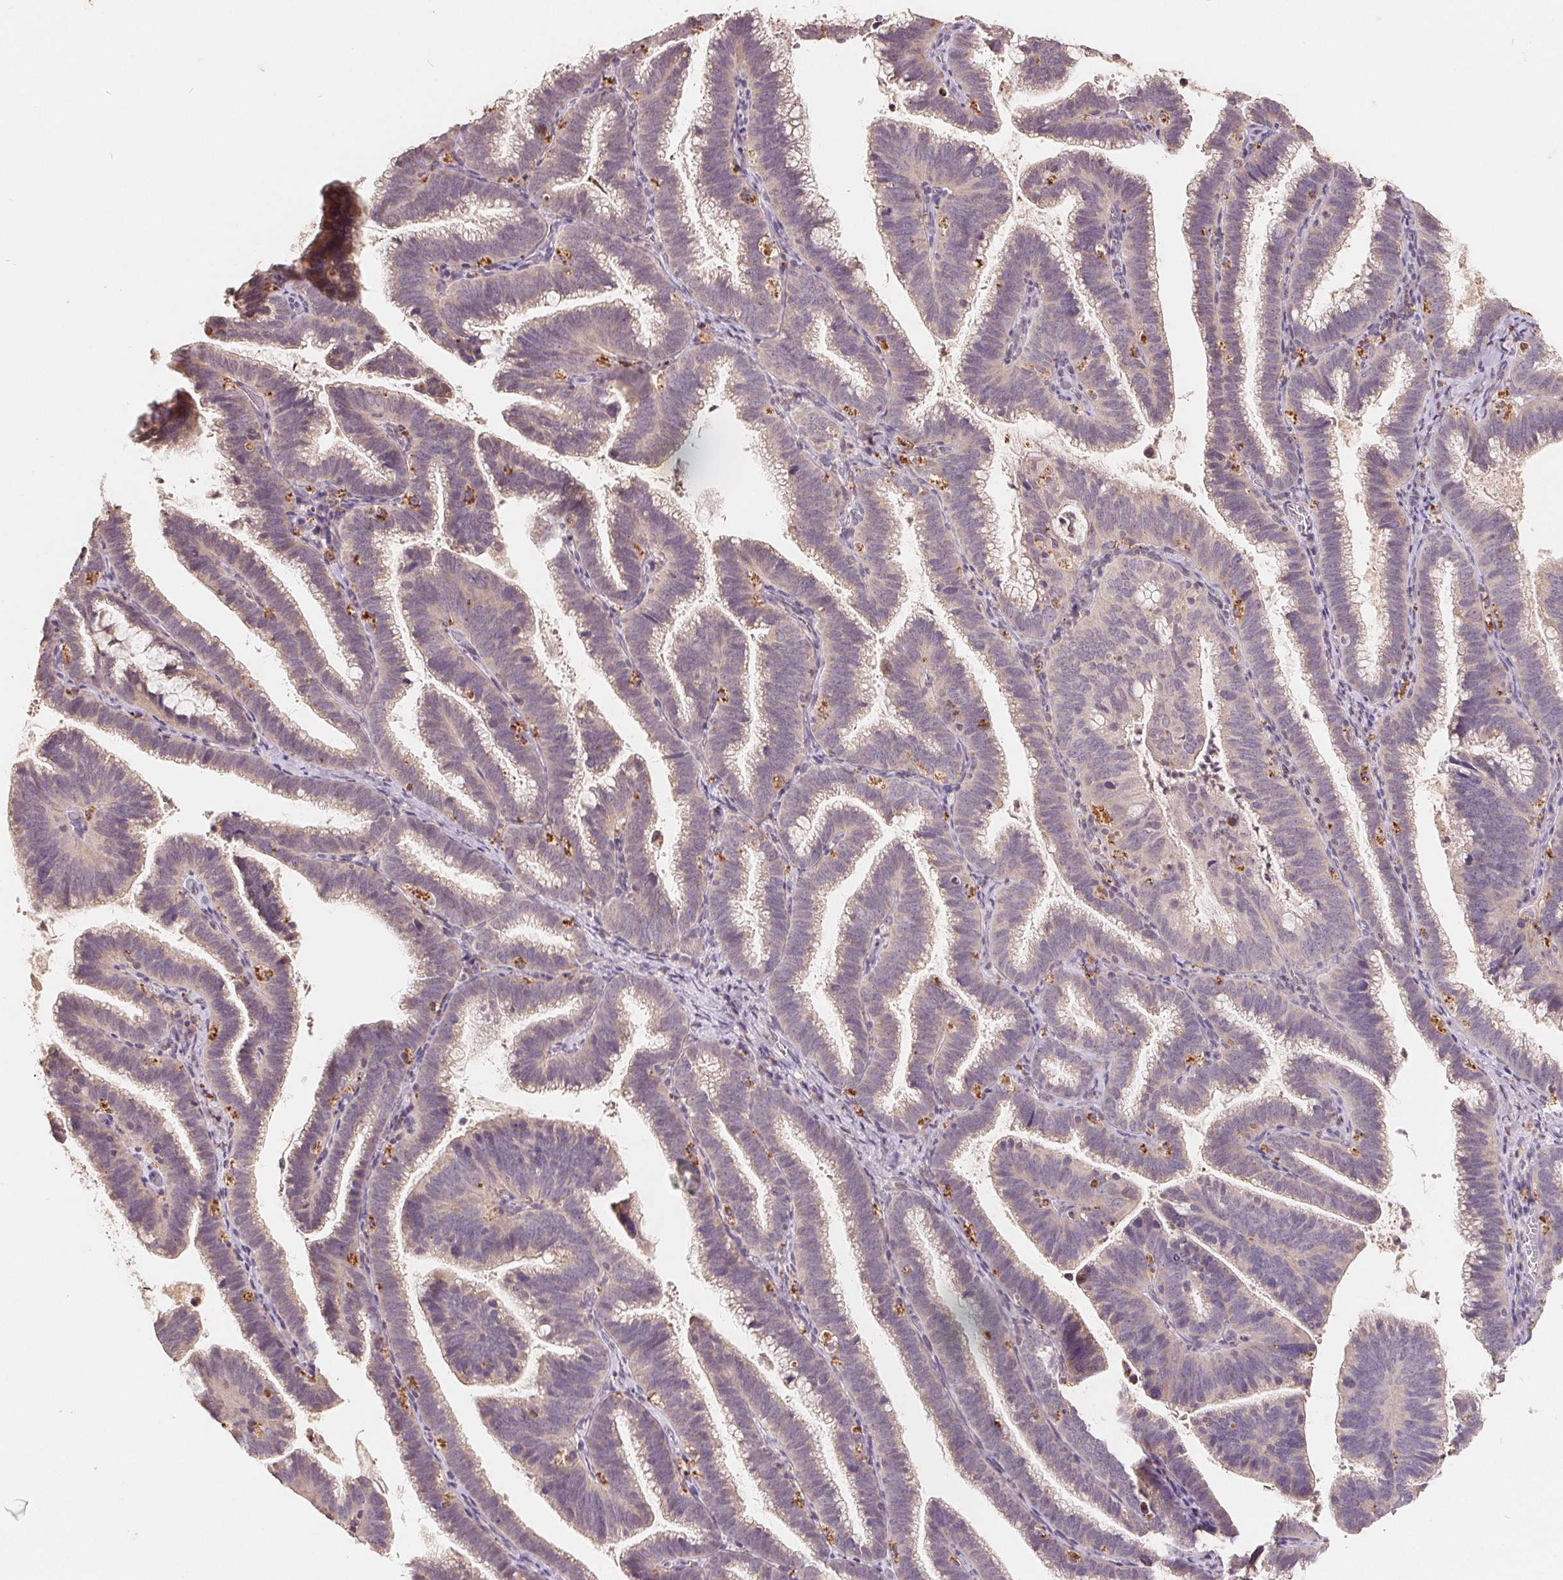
{"staining": {"intensity": "moderate", "quantity": "<25%", "location": "cytoplasmic/membranous"}, "tissue": "cervical cancer", "cell_type": "Tumor cells", "image_type": "cancer", "snomed": [{"axis": "morphology", "description": "Adenocarcinoma, NOS"}, {"axis": "topography", "description": "Cervix"}], "caption": "Immunohistochemical staining of cervical adenocarcinoma reveals moderate cytoplasmic/membranous protein positivity in approximately <25% of tumor cells.", "gene": "CDIPT", "patient": {"sex": "female", "age": 61}}